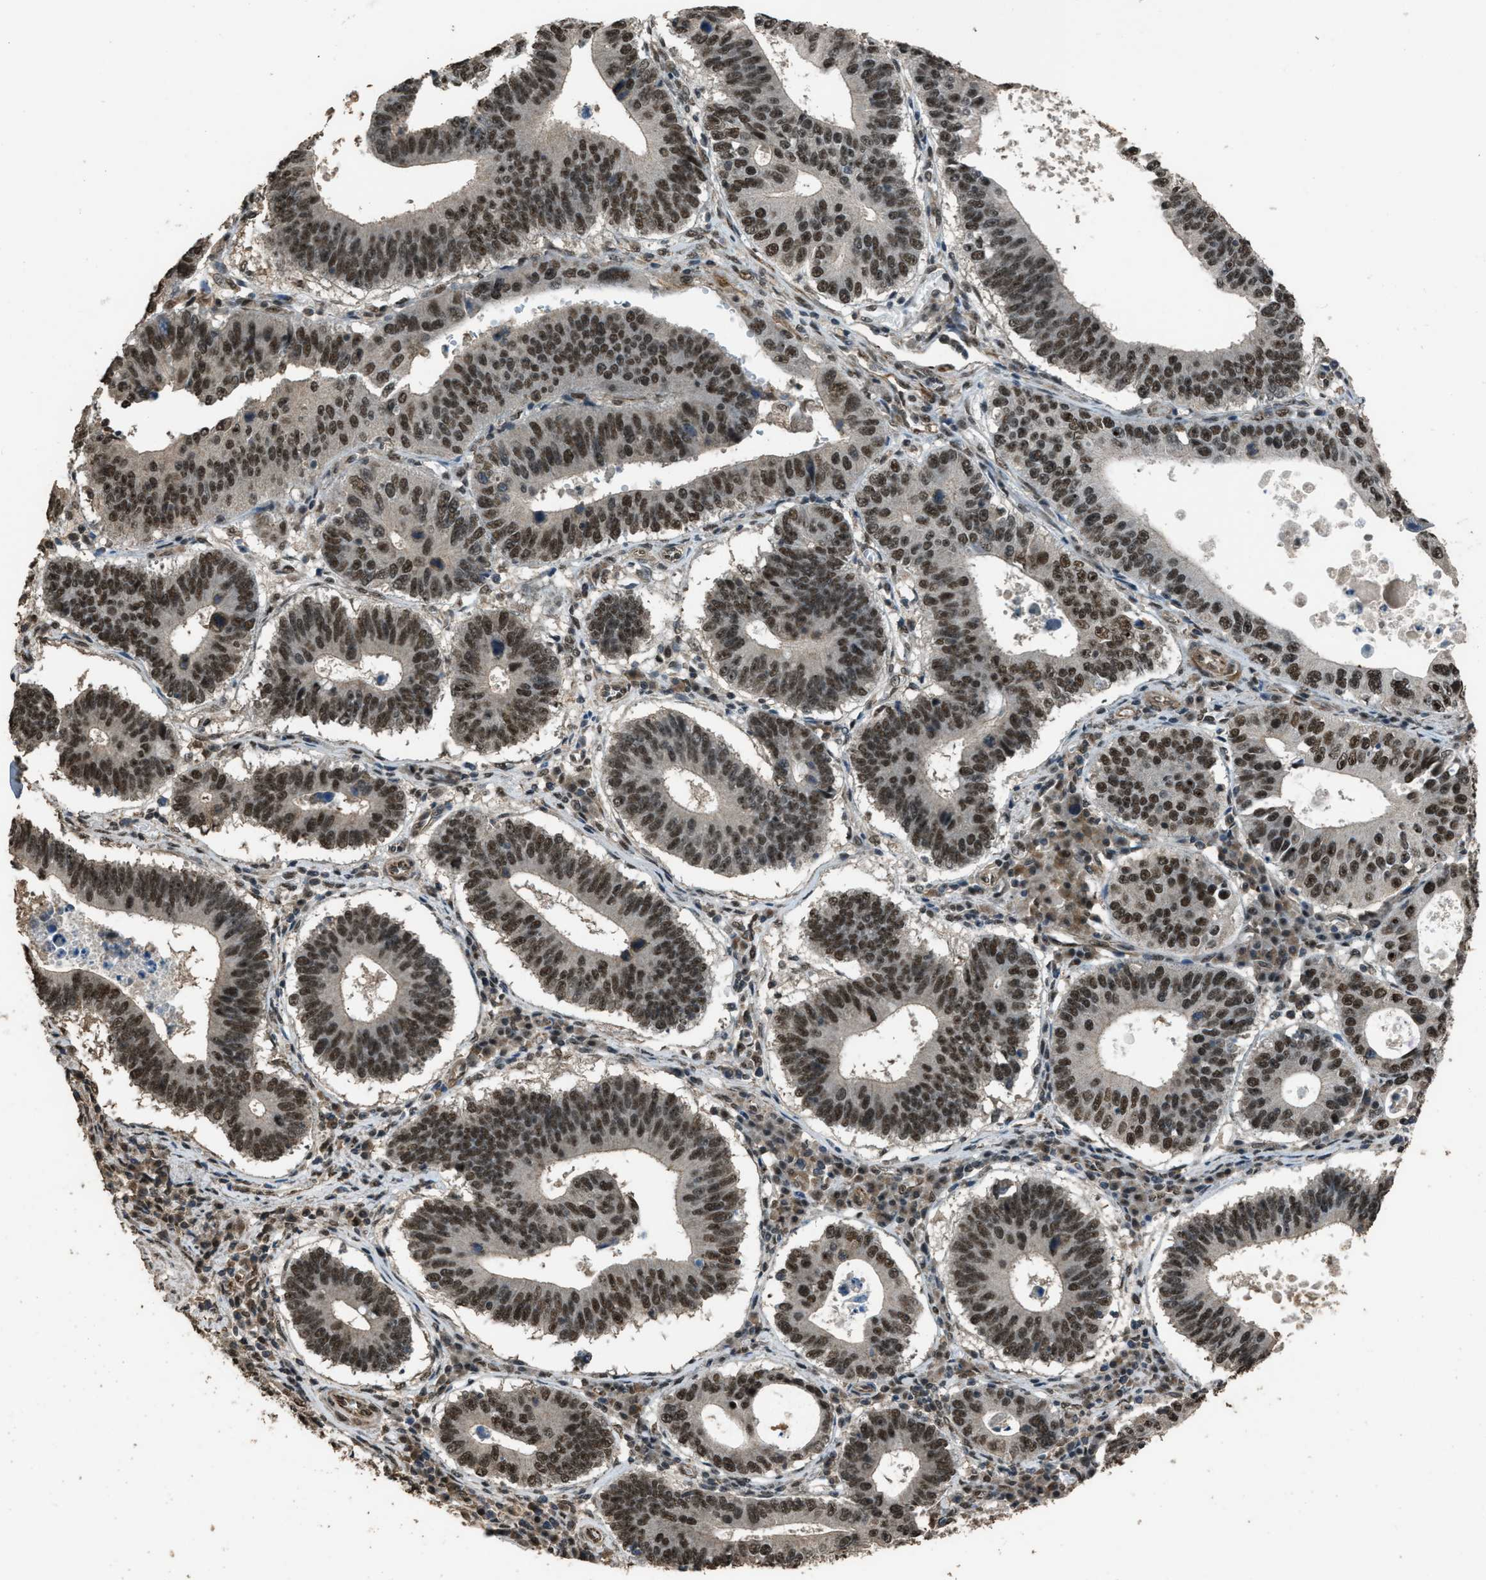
{"staining": {"intensity": "strong", "quantity": ">75%", "location": "nuclear"}, "tissue": "stomach cancer", "cell_type": "Tumor cells", "image_type": "cancer", "snomed": [{"axis": "morphology", "description": "Adenocarcinoma, NOS"}, {"axis": "topography", "description": "Stomach"}], "caption": "Adenocarcinoma (stomach) stained with a brown dye demonstrates strong nuclear positive positivity in approximately >75% of tumor cells.", "gene": "SERTAD2", "patient": {"sex": "male", "age": 59}}